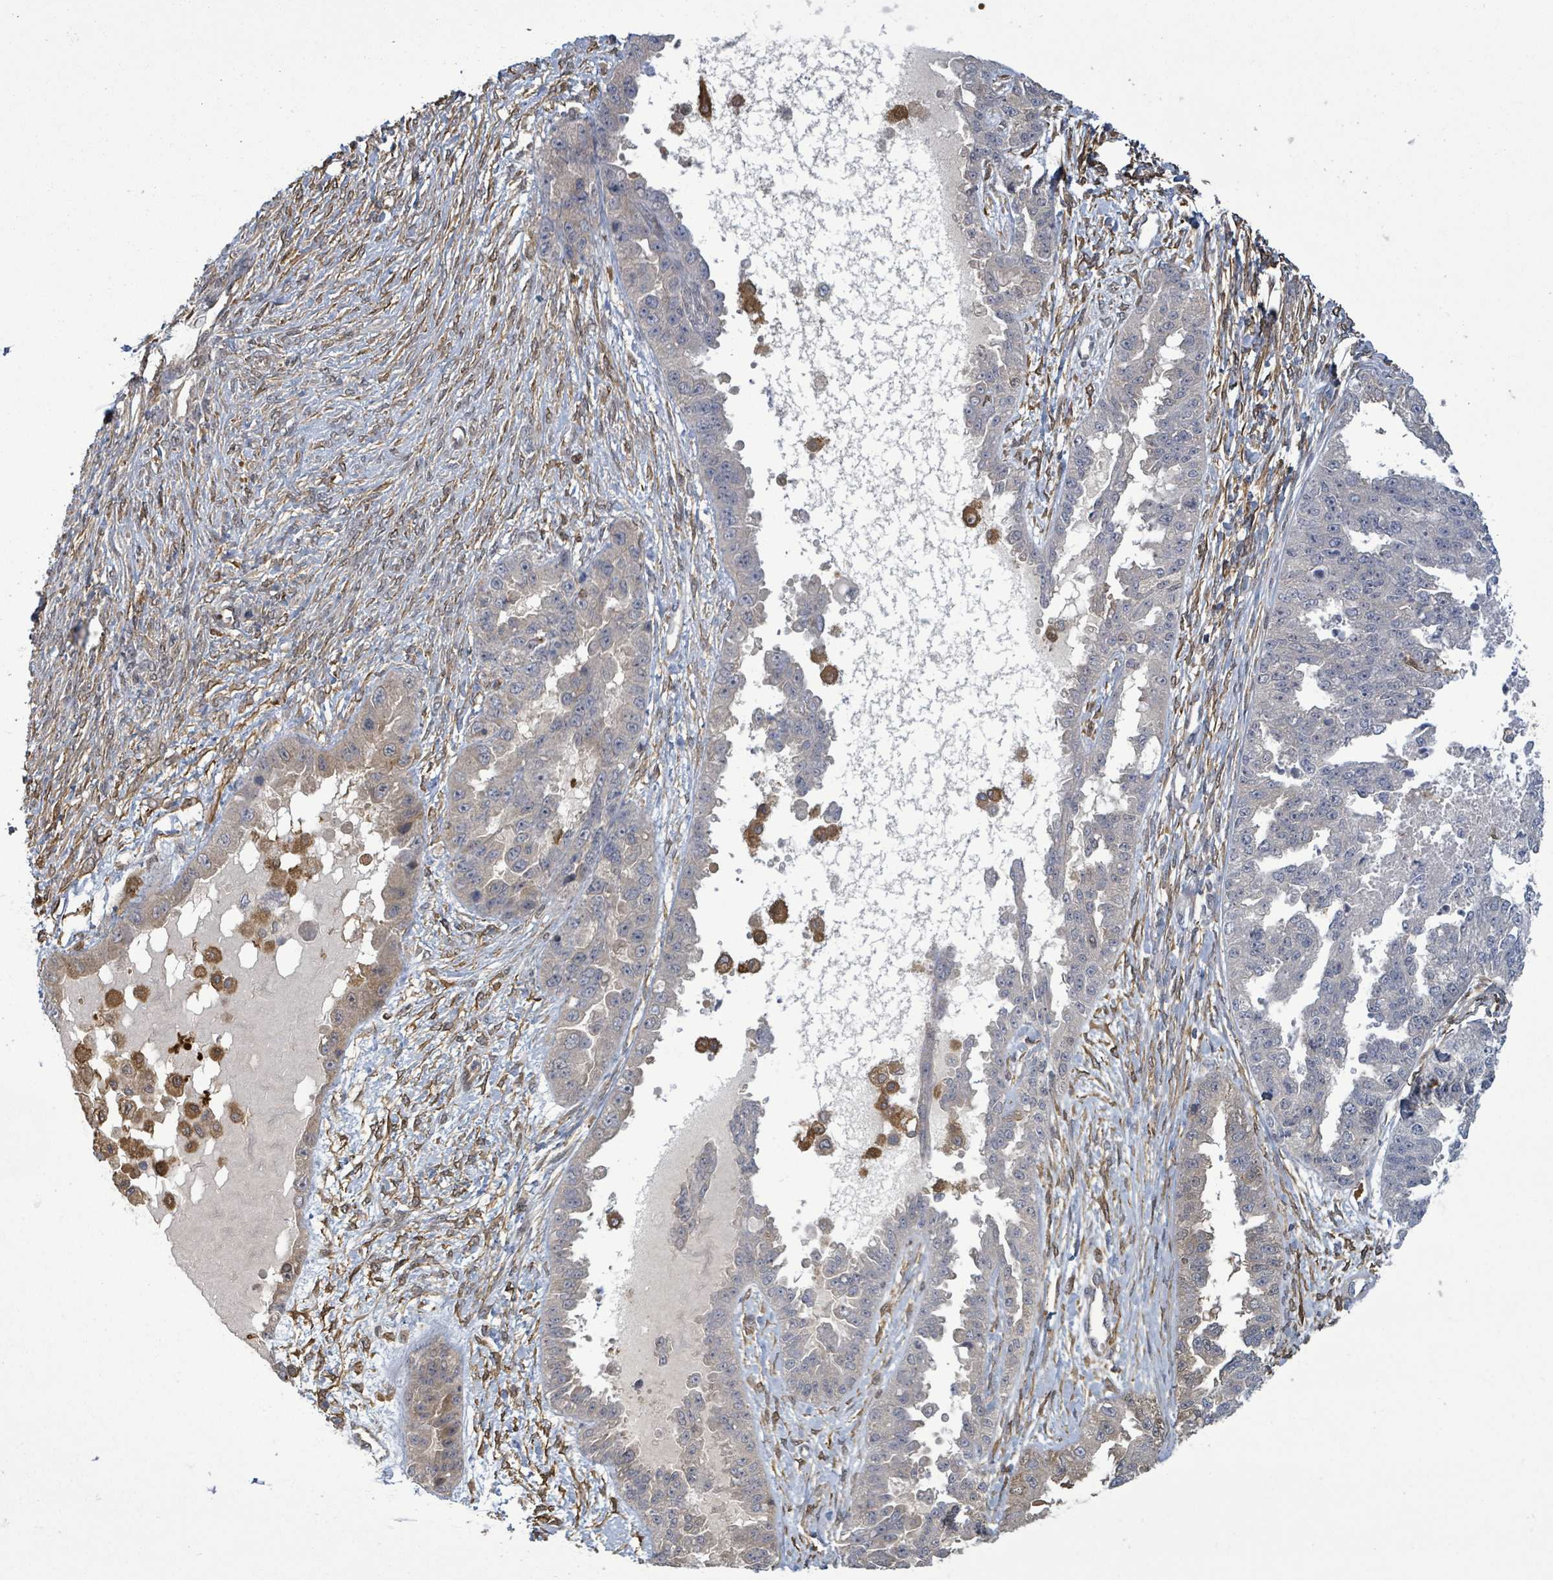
{"staining": {"intensity": "negative", "quantity": "none", "location": "none"}, "tissue": "ovarian cancer", "cell_type": "Tumor cells", "image_type": "cancer", "snomed": [{"axis": "morphology", "description": "Cystadenocarcinoma, serous, NOS"}, {"axis": "topography", "description": "Ovary"}], "caption": "Human ovarian cancer (serous cystadenocarcinoma) stained for a protein using immunohistochemistry displays no expression in tumor cells.", "gene": "MAP3K6", "patient": {"sex": "female", "age": 58}}